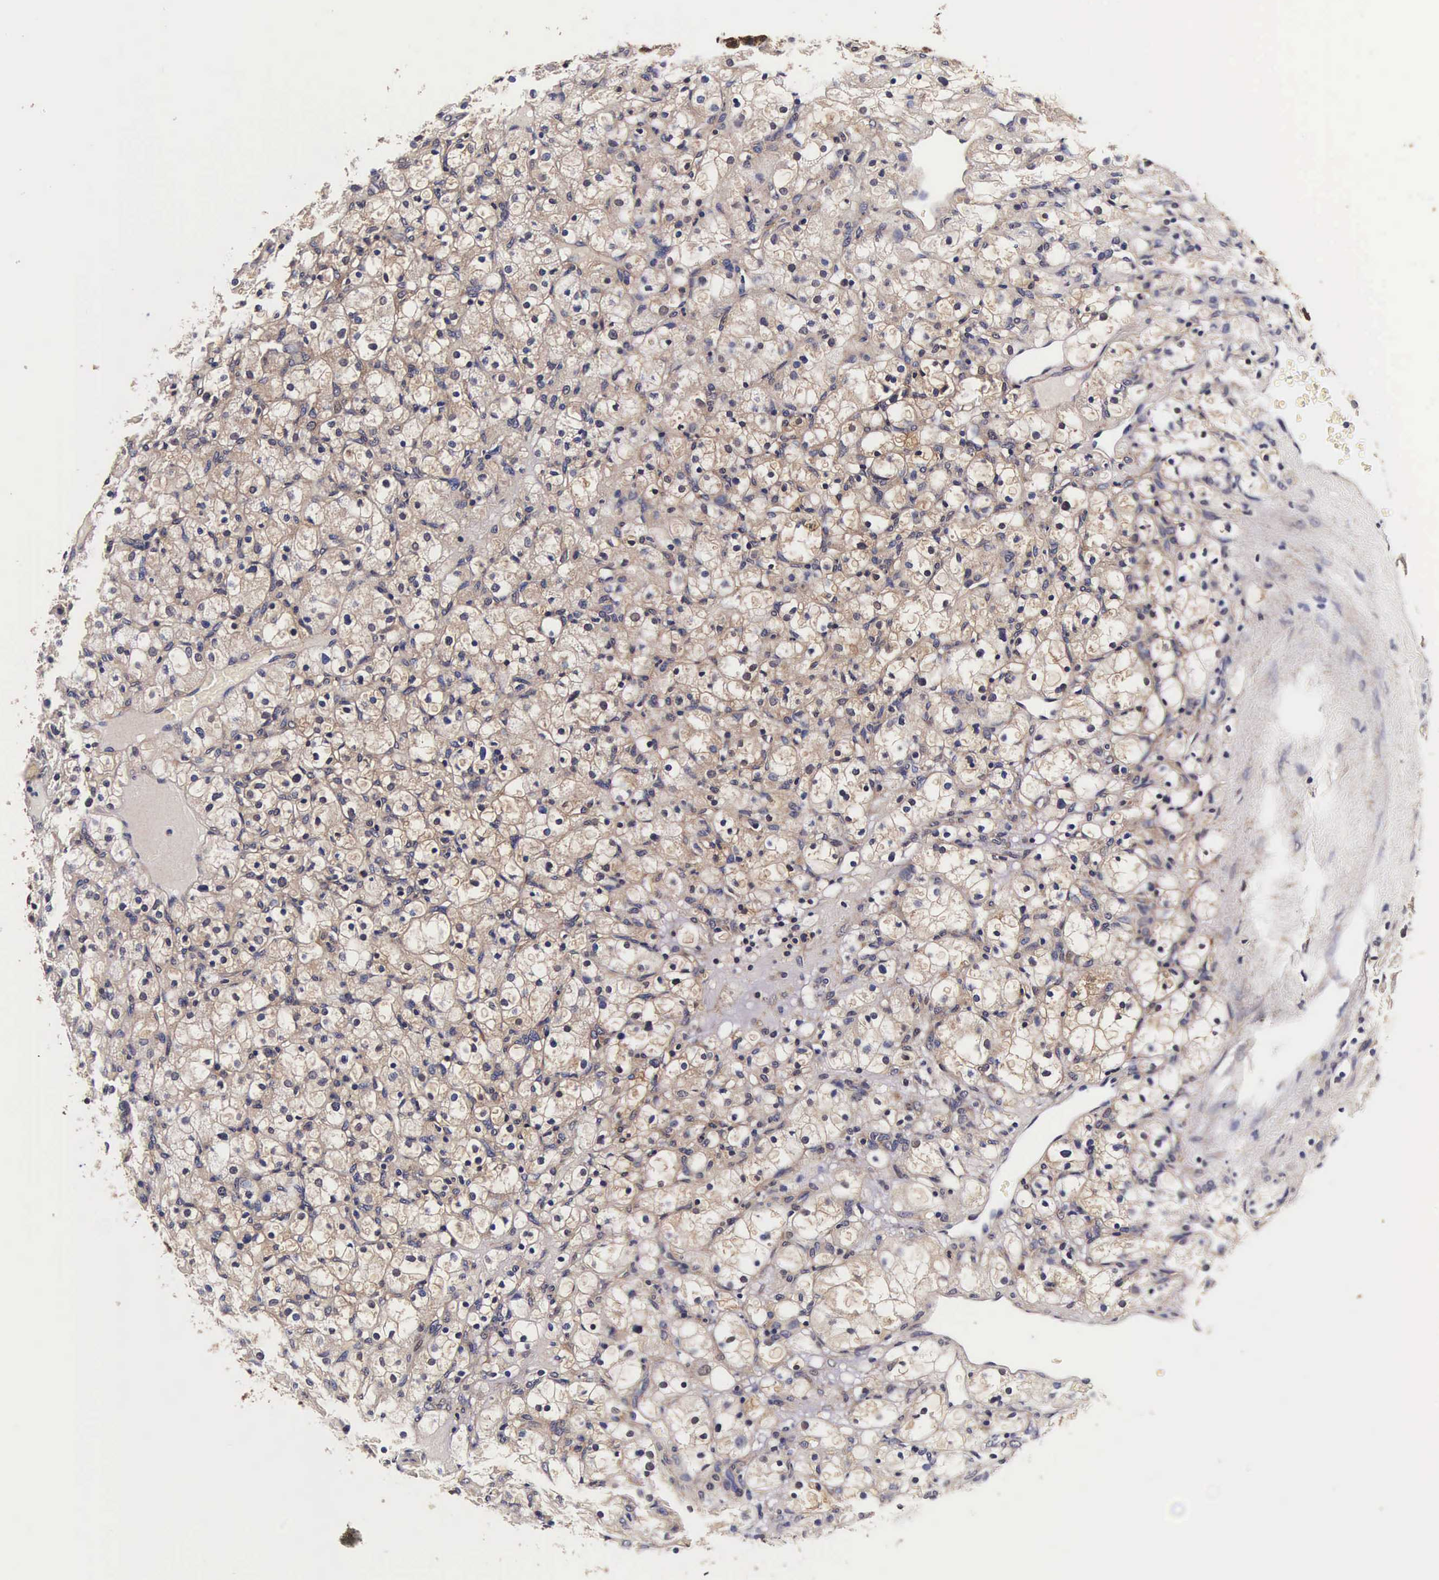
{"staining": {"intensity": "weak", "quantity": "25%-75%", "location": "cytoplasmic/membranous,nuclear"}, "tissue": "renal cancer", "cell_type": "Tumor cells", "image_type": "cancer", "snomed": [{"axis": "morphology", "description": "Adenocarcinoma, NOS"}, {"axis": "topography", "description": "Kidney"}], "caption": "Approximately 25%-75% of tumor cells in human renal adenocarcinoma exhibit weak cytoplasmic/membranous and nuclear protein expression as visualized by brown immunohistochemical staining.", "gene": "TECPR2", "patient": {"sex": "female", "age": 83}}